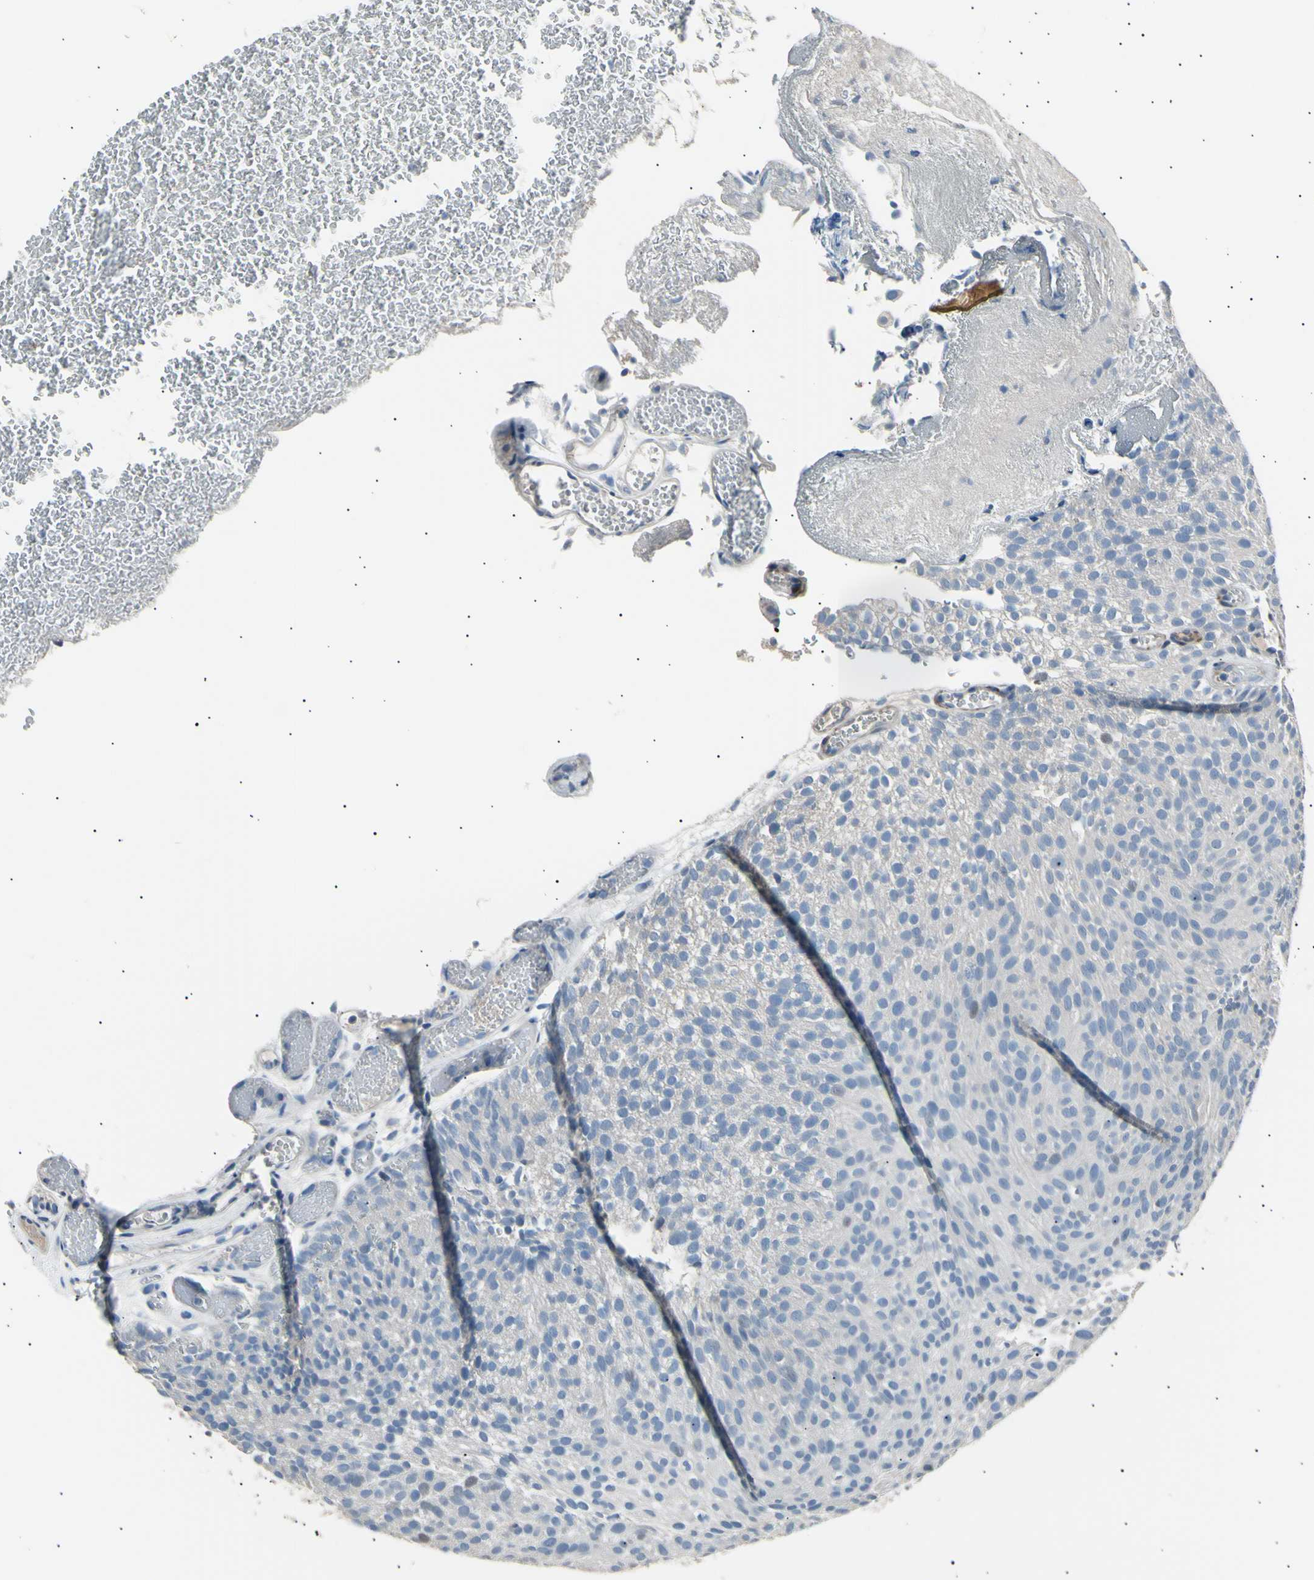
{"staining": {"intensity": "weak", "quantity": "<25%", "location": "nuclear"}, "tissue": "urothelial cancer", "cell_type": "Tumor cells", "image_type": "cancer", "snomed": [{"axis": "morphology", "description": "Urothelial carcinoma, Low grade"}, {"axis": "topography", "description": "Urinary bladder"}], "caption": "Protein analysis of urothelial cancer reveals no significant positivity in tumor cells.", "gene": "LDLR", "patient": {"sex": "male", "age": 78}}